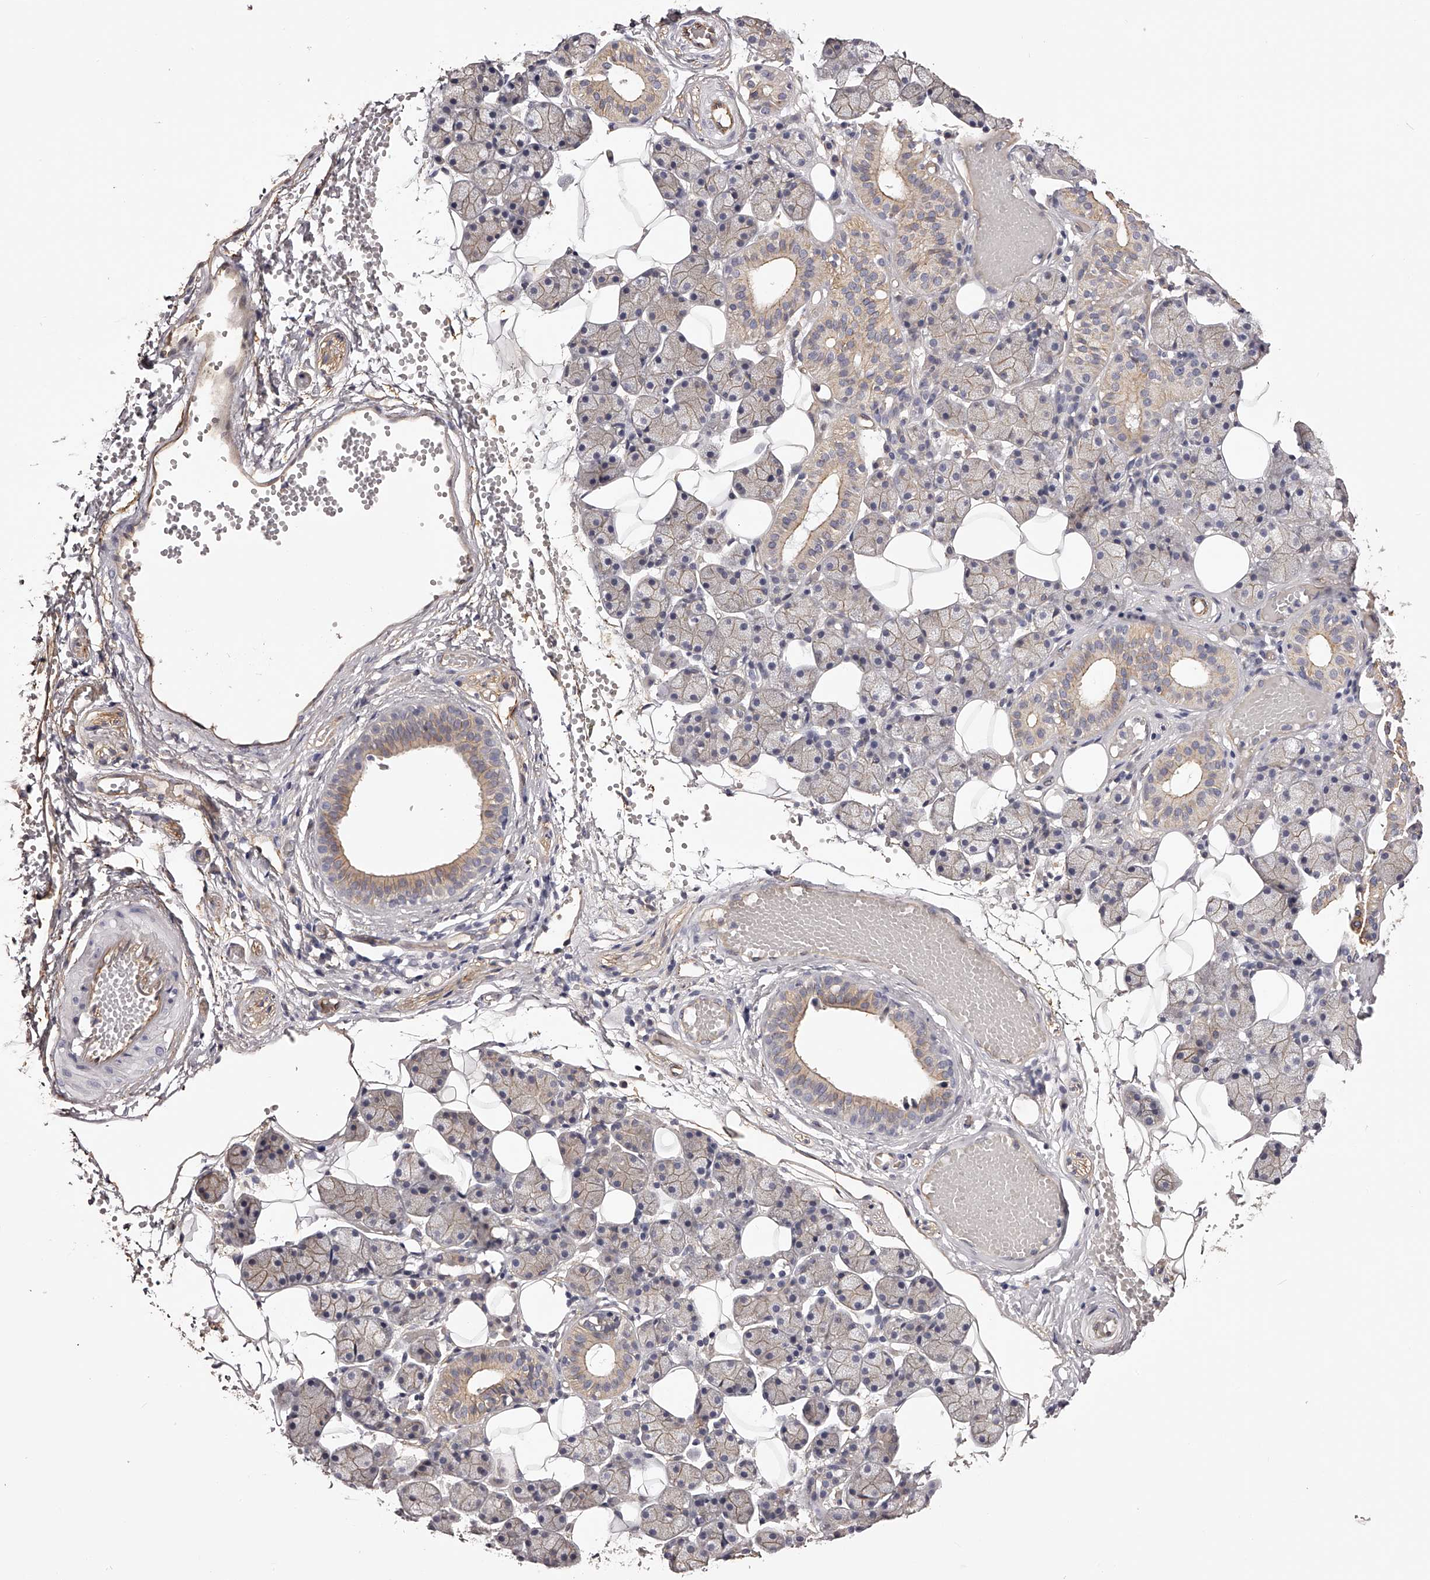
{"staining": {"intensity": "weak", "quantity": "25%-75%", "location": "cytoplasmic/membranous"}, "tissue": "salivary gland", "cell_type": "Glandular cells", "image_type": "normal", "snomed": [{"axis": "morphology", "description": "Normal tissue, NOS"}, {"axis": "topography", "description": "Salivary gland"}], "caption": "This histopathology image displays immunohistochemistry (IHC) staining of benign human salivary gland, with low weak cytoplasmic/membranous positivity in approximately 25%-75% of glandular cells.", "gene": "LTV1", "patient": {"sex": "female", "age": 33}}